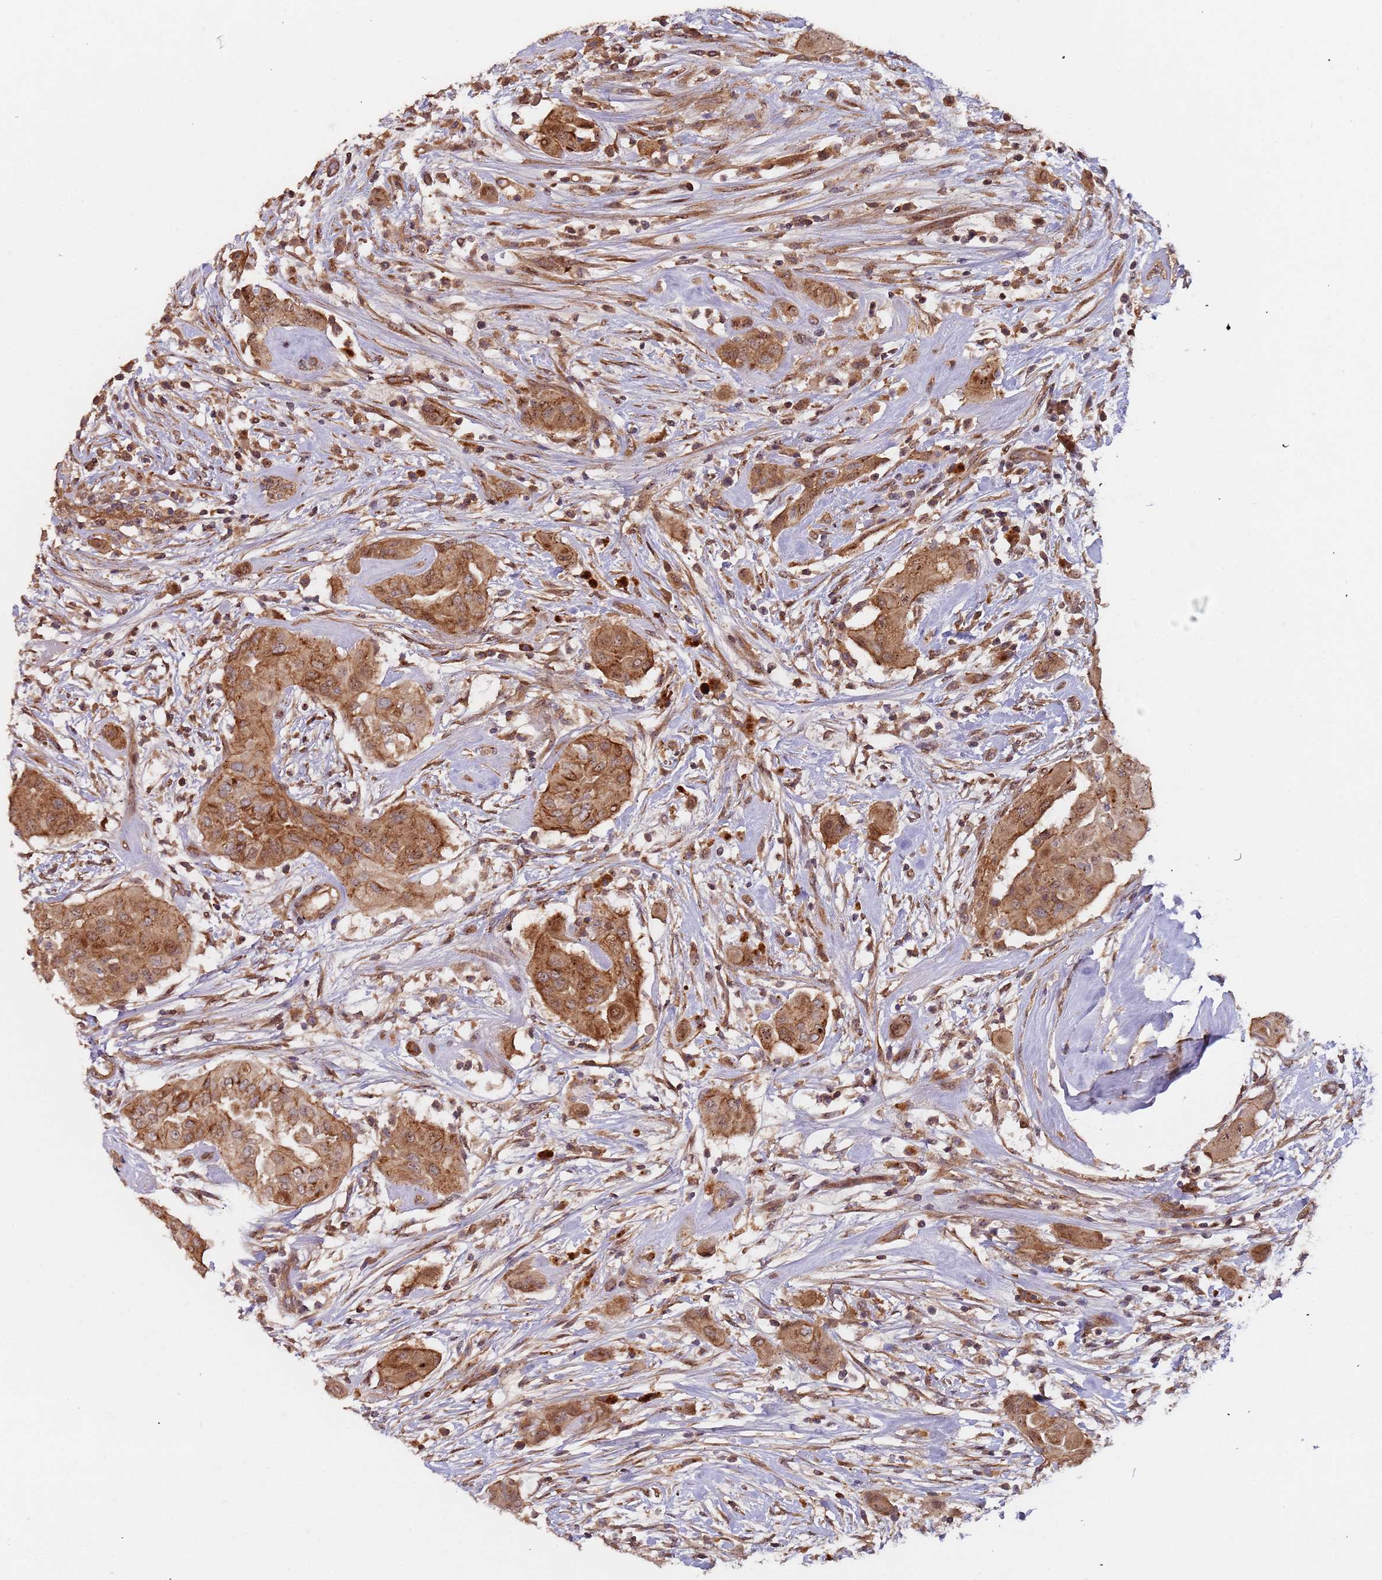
{"staining": {"intensity": "moderate", "quantity": ">75%", "location": "cytoplasmic/membranous"}, "tissue": "thyroid cancer", "cell_type": "Tumor cells", "image_type": "cancer", "snomed": [{"axis": "morphology", "description": "Papillary adenocarcinoma, NOS"}, {"axis": "topography", "description": "Thyroid gland"}], "caption": "Immunohistochemical staining of thyroid cancer (papillary adenocarcinoma) reveals moderate cytoplasmic/membranous protein positivity in about >75% of tumor cells. The staining was performed using DAB (3,3'-diaminobenzidine), with brown indicating positive protein expression. Nuclei are stained blue with hematoxylin.", "gene": "KANSL1L", "patient": {"sex": "female", "age": 59}}